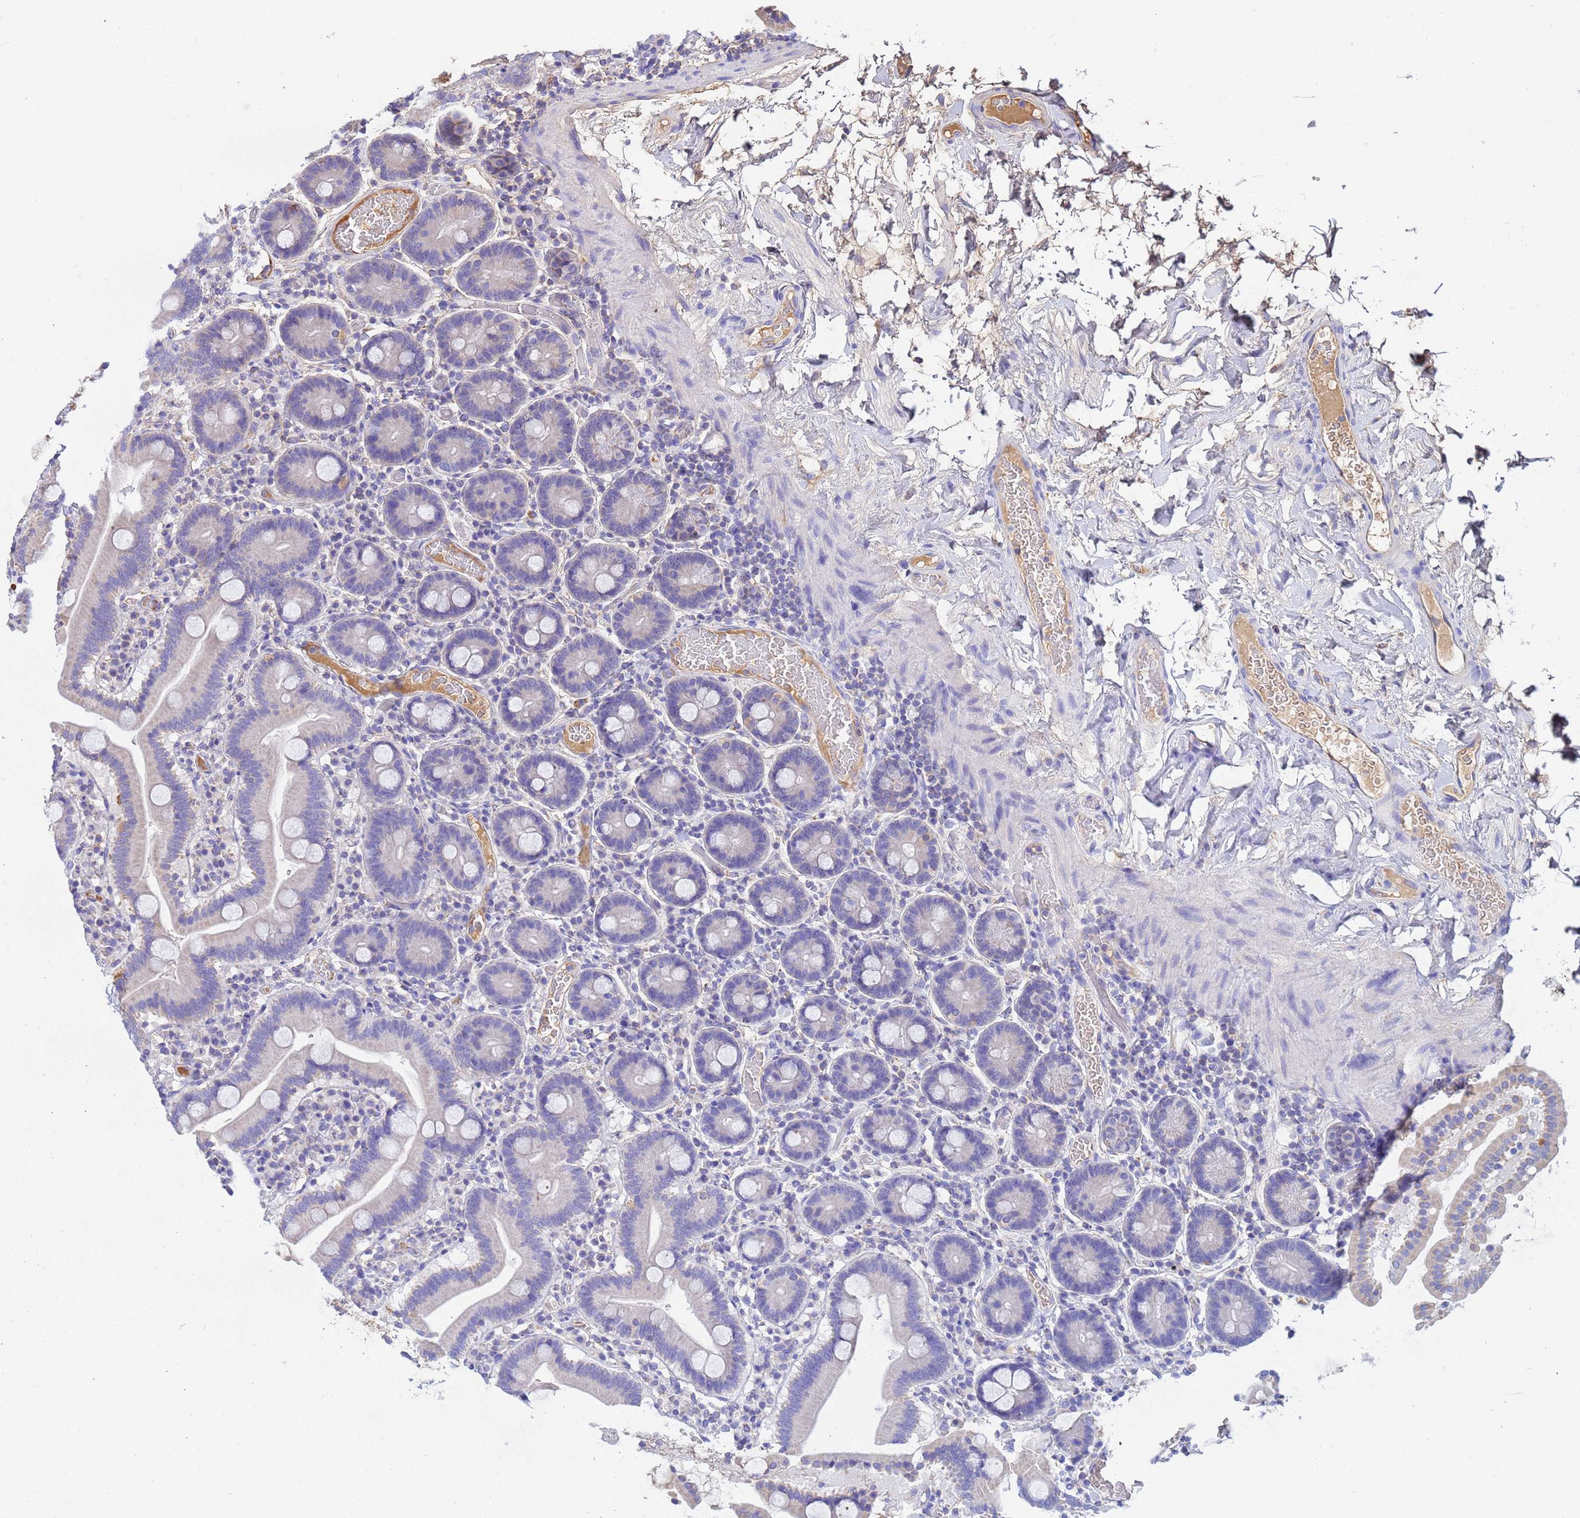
{"staining": {"intensity": "weak", "quantity": "<25%", "location": "cytoplasmic/membranous"}, "tissue": "duodenum", "cell_type": "Glandular cells", "image_type": "normal", "snomed": [{"axis": "morphology", "description": "Normal tissue, NOS"}, {"axis": "topography", "description": "Duodenum"}], "caption": "This is an immunohistochemistry (IHC) image of unremarkable duodenum. There is no expression in glandular cells.", "gene": "GLUD1", "patient": {"sex": "male", "age": 55}}